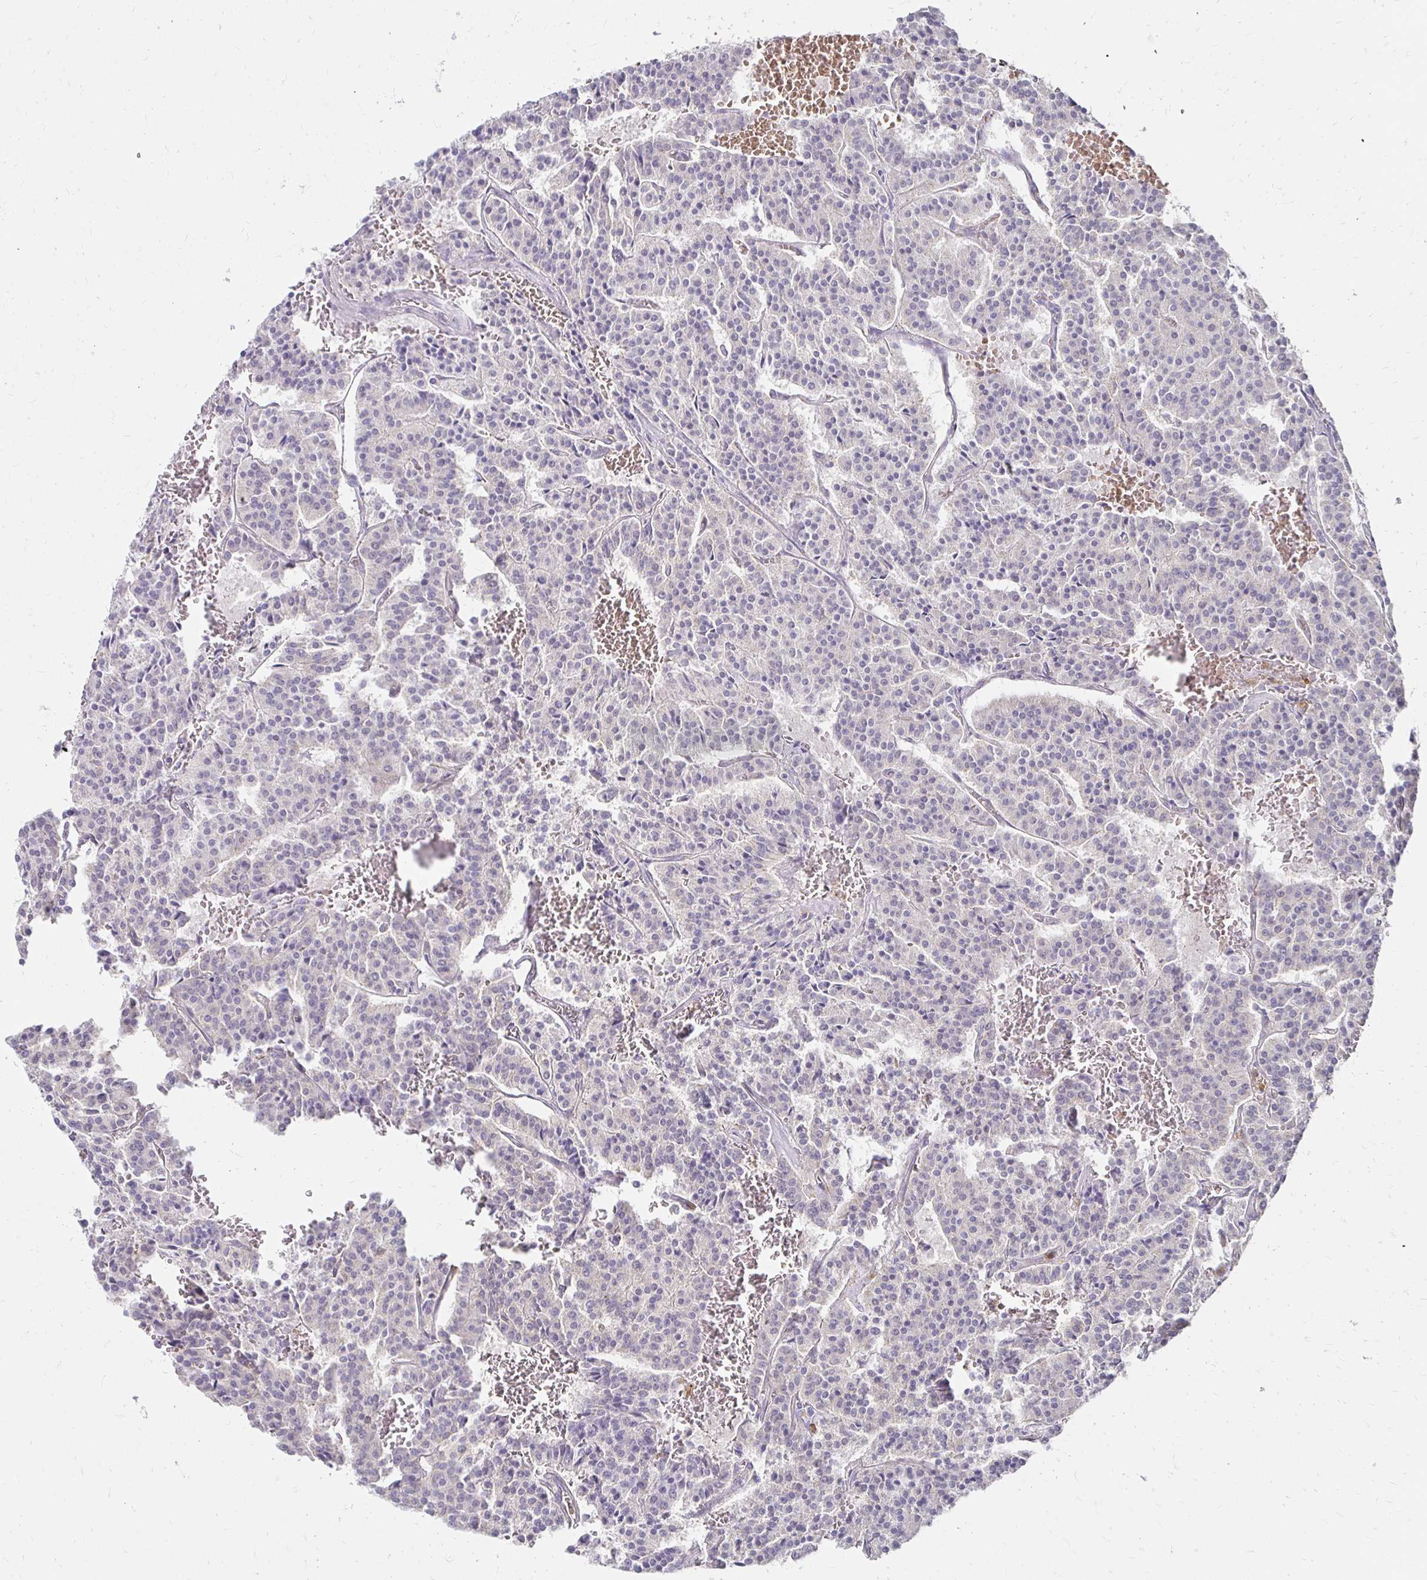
{"staining": {"intensity": "negative", "quantity": "none", "location": "none"}, "tissue": "carcinoid", "cell_type": "Tumor cells", "image_type": "cancer", "snomed": [{"axis": "morphology", "description": "Carcinoid, malignant, NOS"}, {"axis": "topography", "description": "Lung"}], "caption": "The histopathology image demonstrates no staining of tumor cells in carcinoid (malignant).", "gene": "GK2", "patient": {"sex": "male", "age": 70}}